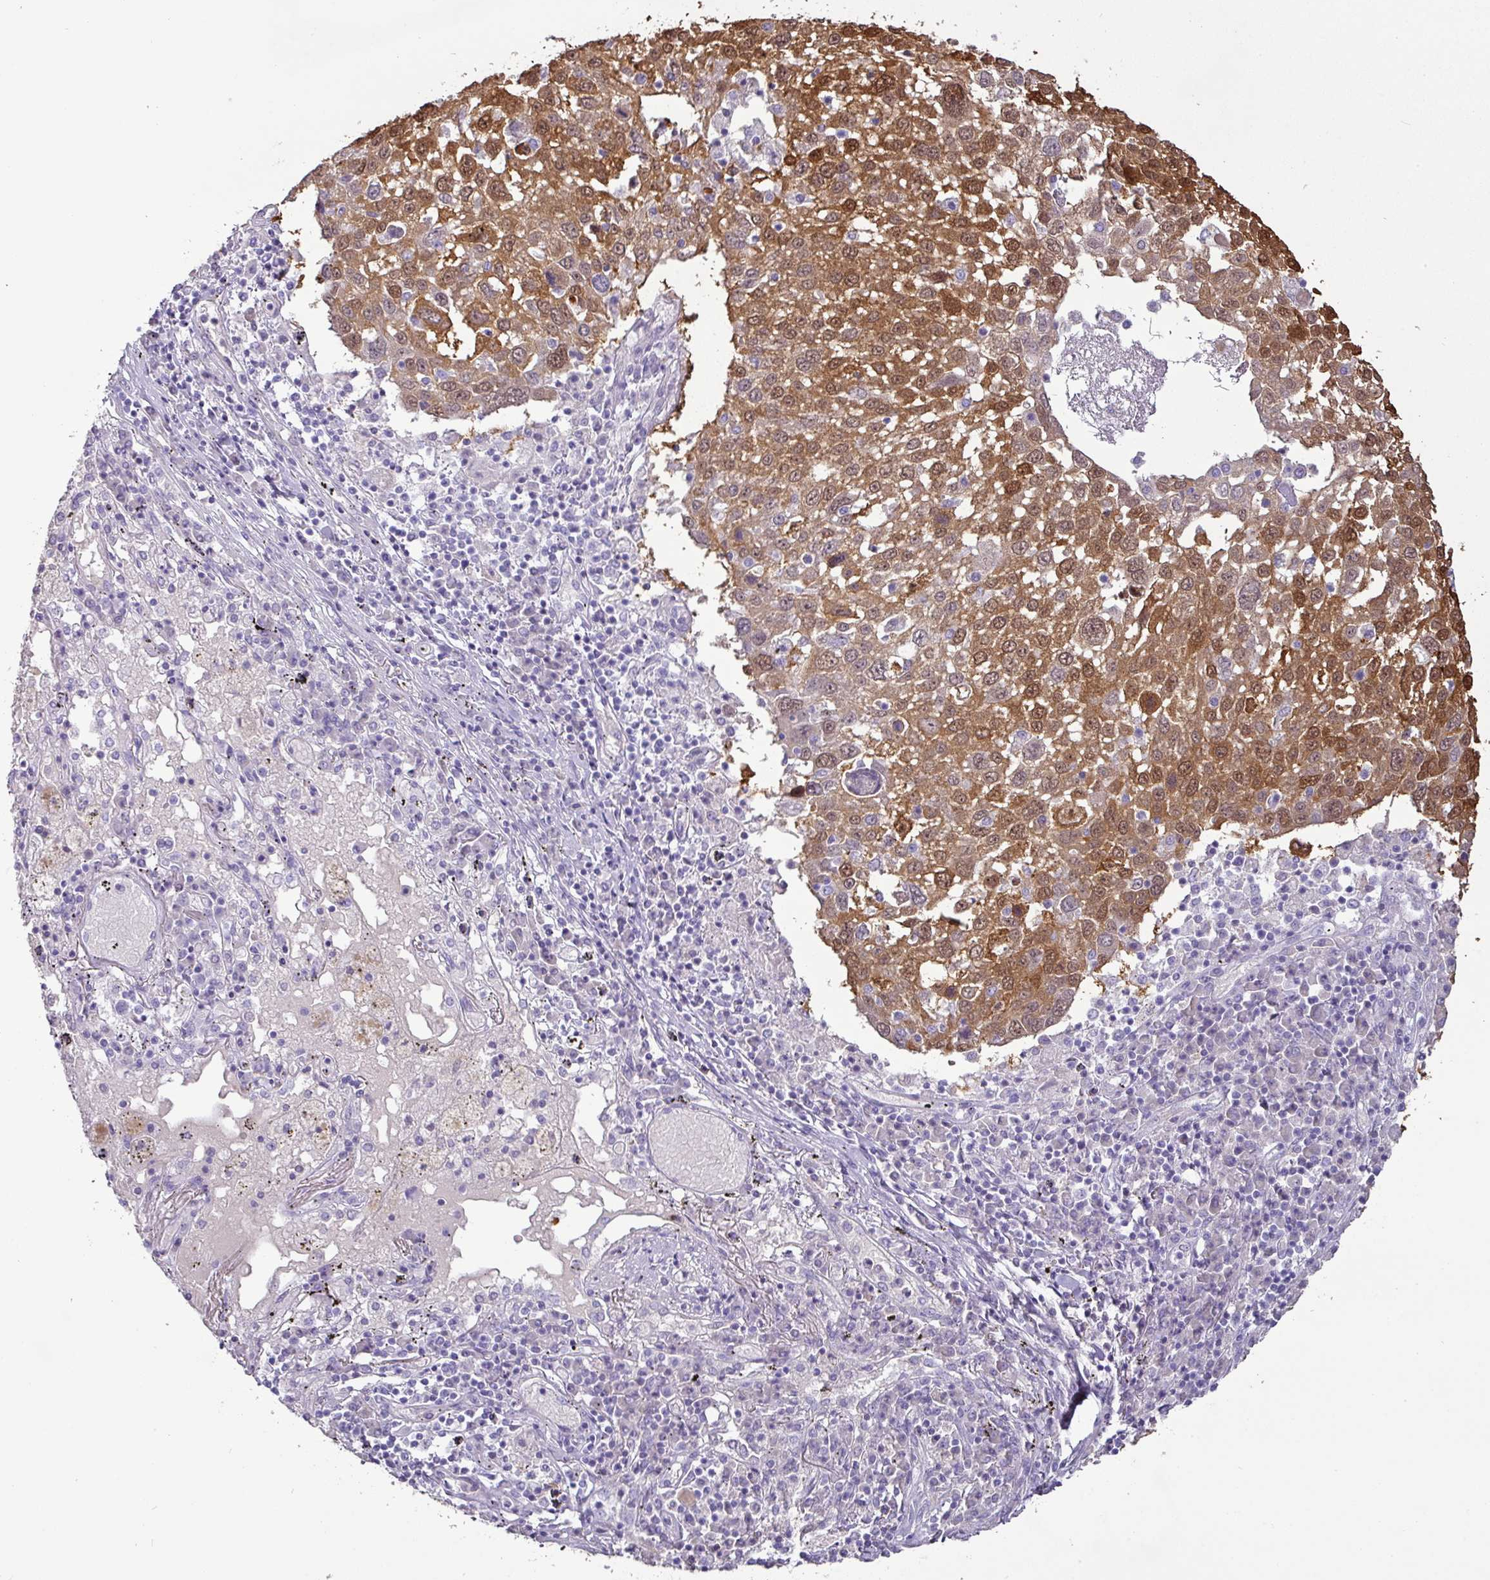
{"staining": {"intensity": "moderate", "quantity": ">75%", "location": "cytoplasmic/membranous"}, "tissue": "lung cancer", "cell_type": "Tumor cells", "image_type": "cancer", "snomed": [{"axis": "morphology", "description": "Squamous cell carcinoma, NOS"}, {"axis": "topography", "description": "Lung"}], "caption": "Immunohistochemical staining of lung cancer demonstrates medium levels of moderate cytoplasmic/membranous staining in approximately >75% of tumor cells. The staining is performed using DAB brown chromogen to label protein expression. The nuclei are counter-stained blue using hematoxylin.", "gene": "GSTA3", "patient": {"sex": "male", "age": 65}}